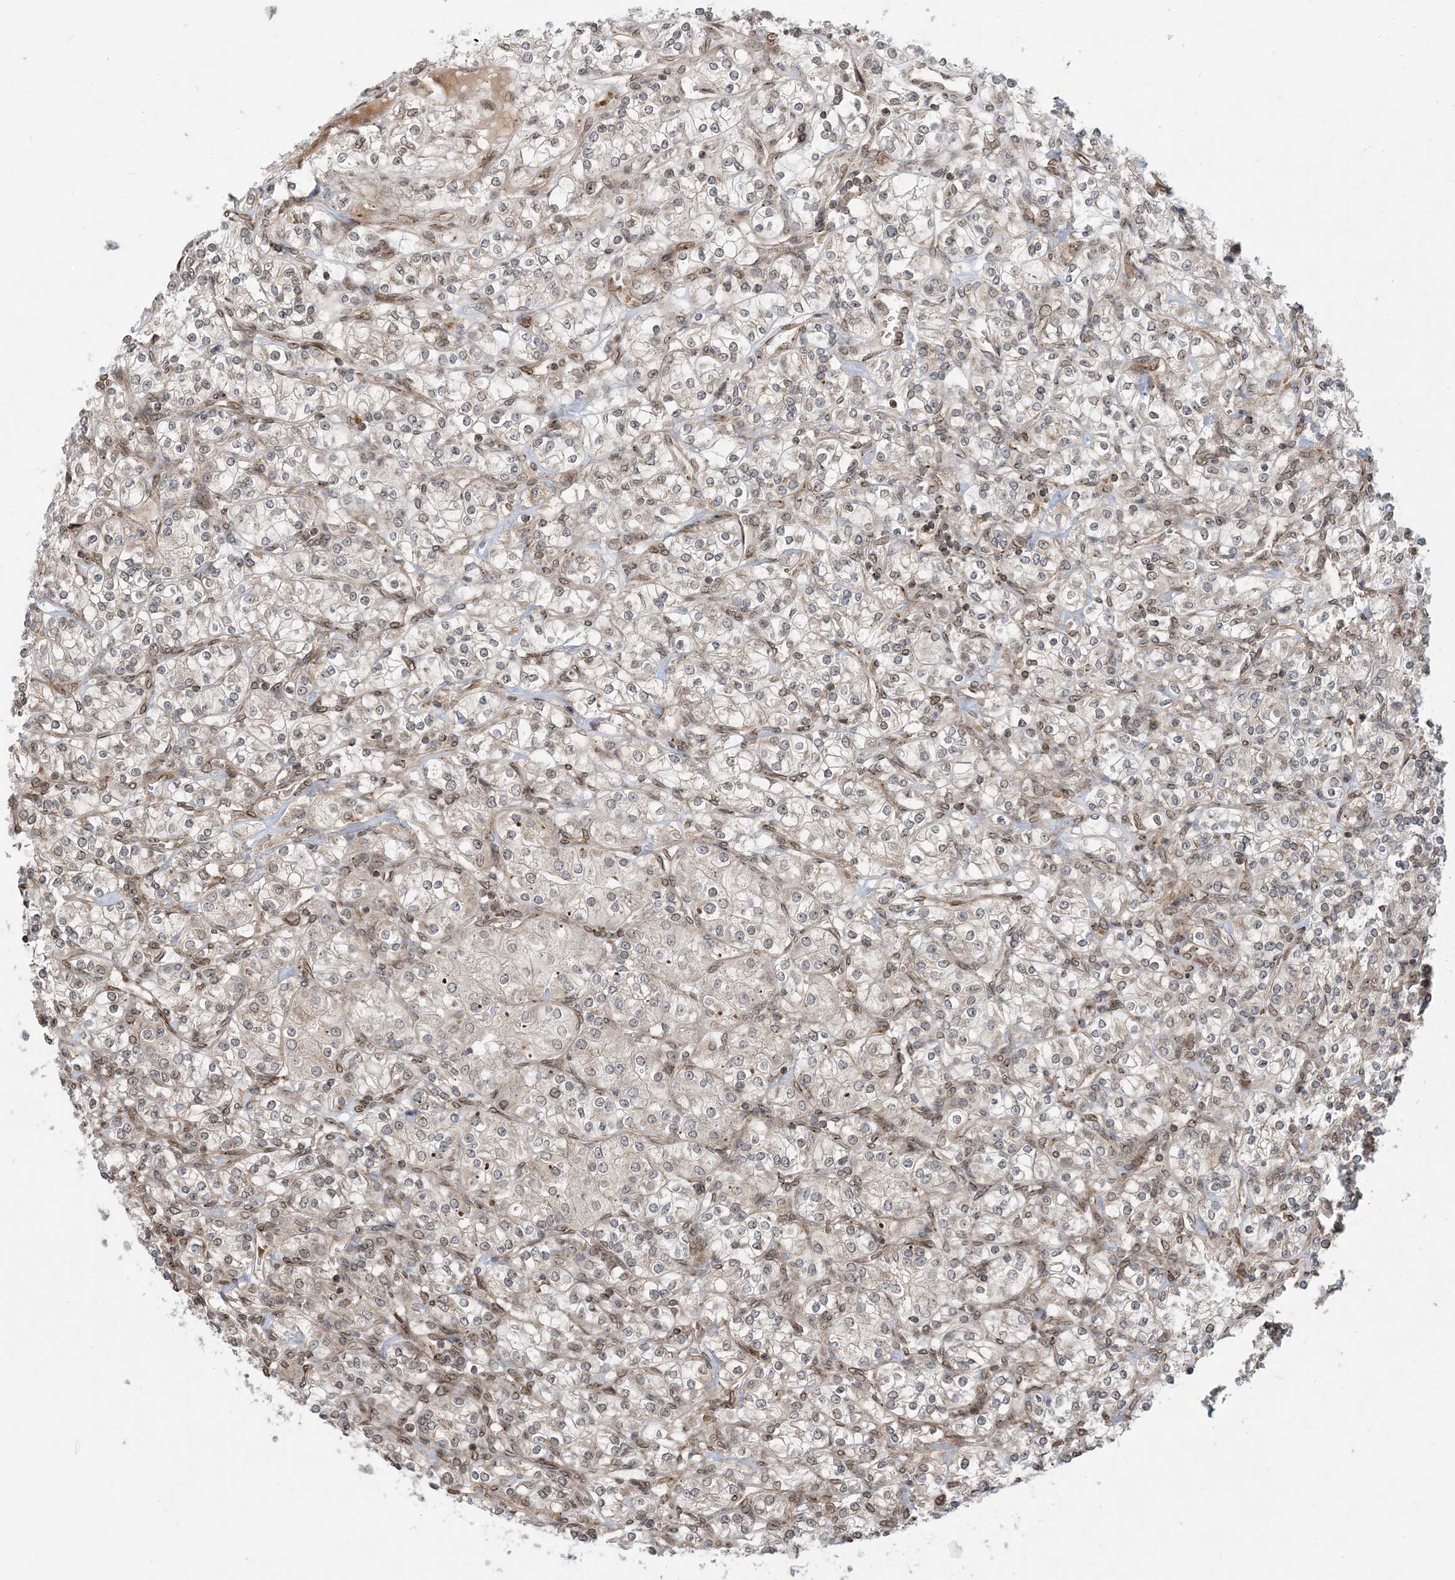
{"staining": {"intensity": "negative", "quantity": "none", "location": "none"}, "tissue": "renal cancer", "cell_type": "Tumor cells", "image_type": "cancer", "snomed": [{"axis": "morphology", "description": "Adenocarcinoma, NOS"}, {"axis": "topography", "description": "Kidney"}], "caption": "An image of human renal cancer is negative for staining in tumor cells.", "gene": "CASP4", "patient": {"sex": "male", "age": 77}}